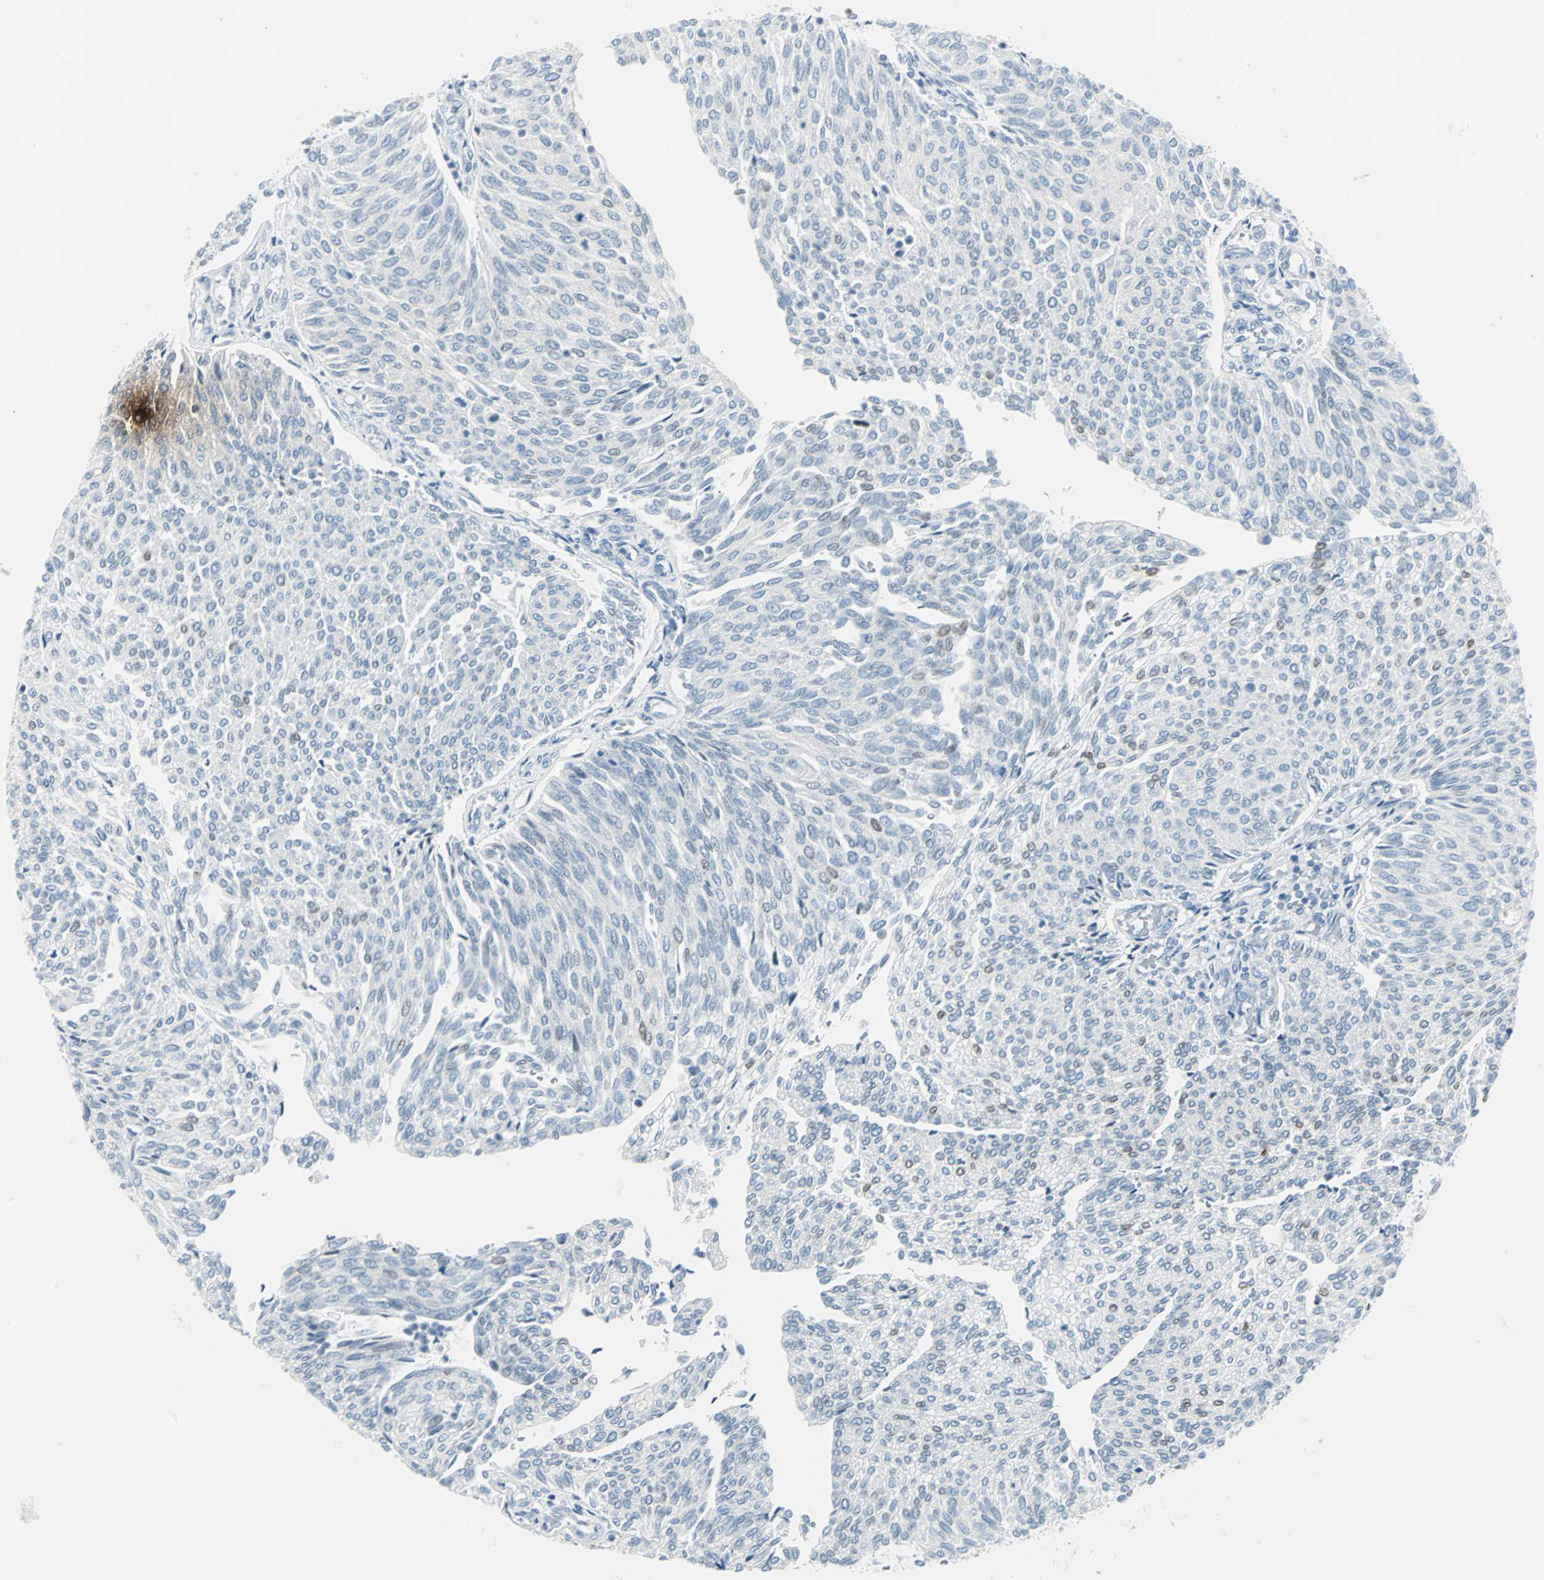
{"staining": {"intensity": "strong", "quantity": "<25%", "location": "nuclear"}, "tissue": "urothelial cancer", "cell_type": "Tumor cells", "image_type": "cancer", "snomed": [{"axis": "morphology", "description": "Urothelial carcinoma, Low grade"}, {"axis": "topography", "description": "Urinary bladder"}], "caption": "IHC (DAB (3,3'-diaminobenzidine)) staining of low-grade urothelial carcinoma exhibits strong nuclear protein expression in about <25% of tumor cells.", "gene": "IL33", "patient": {"sex": "female", "age": 79}}